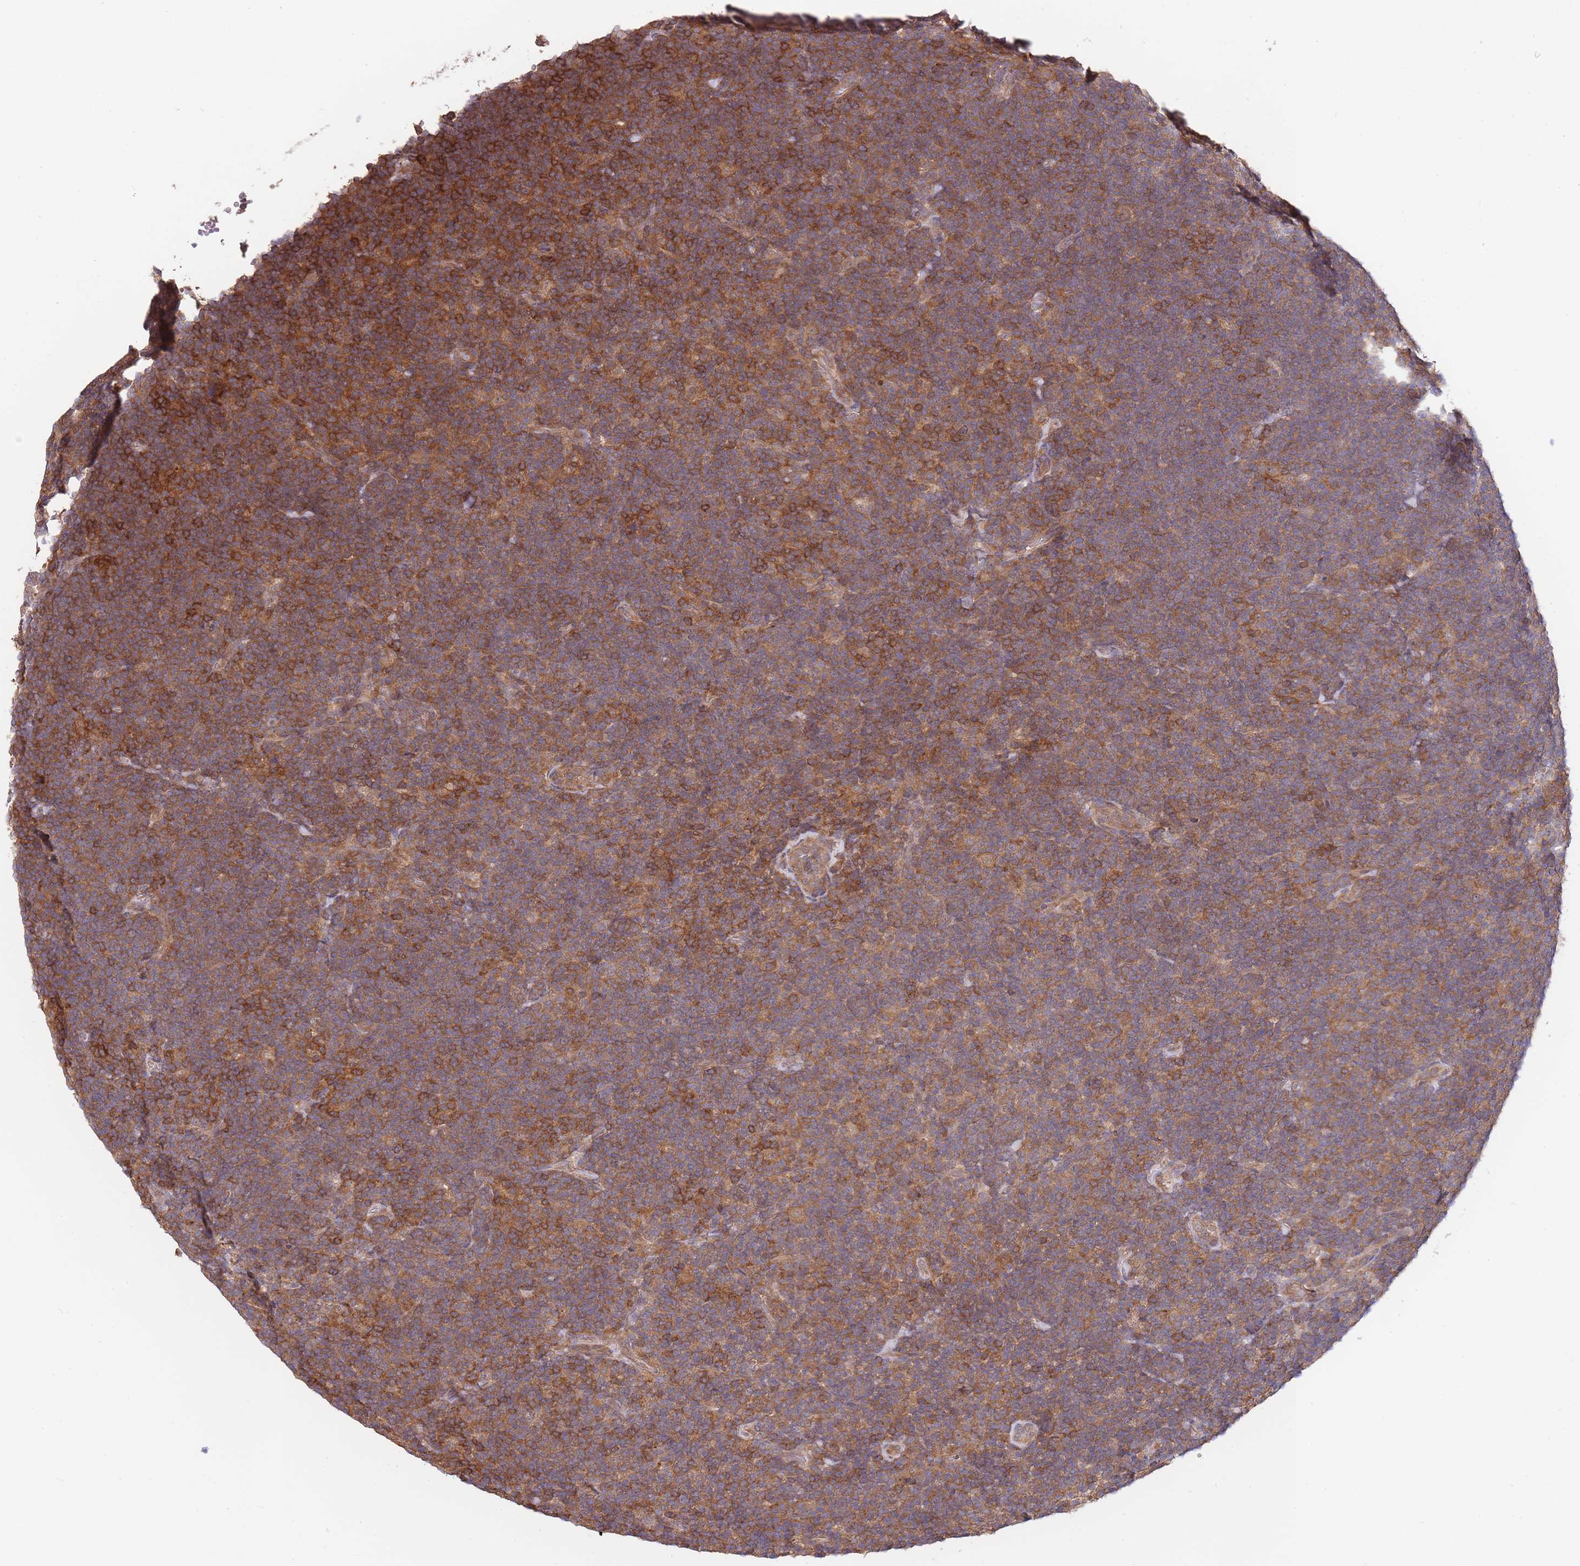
{"staining": {"intensity": "weak", "quantity": ">75%", "location": "cytoplasmic/membranous"}, "tissue": "lymphoma", "cell_type": "Tumor cells", "image_type": "cancer", "snomed": [{"axis": "morphology", "description": "Hodgkin's disease, NOS"}, {"axis": "topography", "description": "Lymph node"}], "caption": "Lymphoma stained with immunohistochemistry (IHC) reveals weak cytoplasmic/membranous staining in about >75% of tumor cells.", "gene": "ZNF304", "patient": {"sex": "female", "age": 57}}